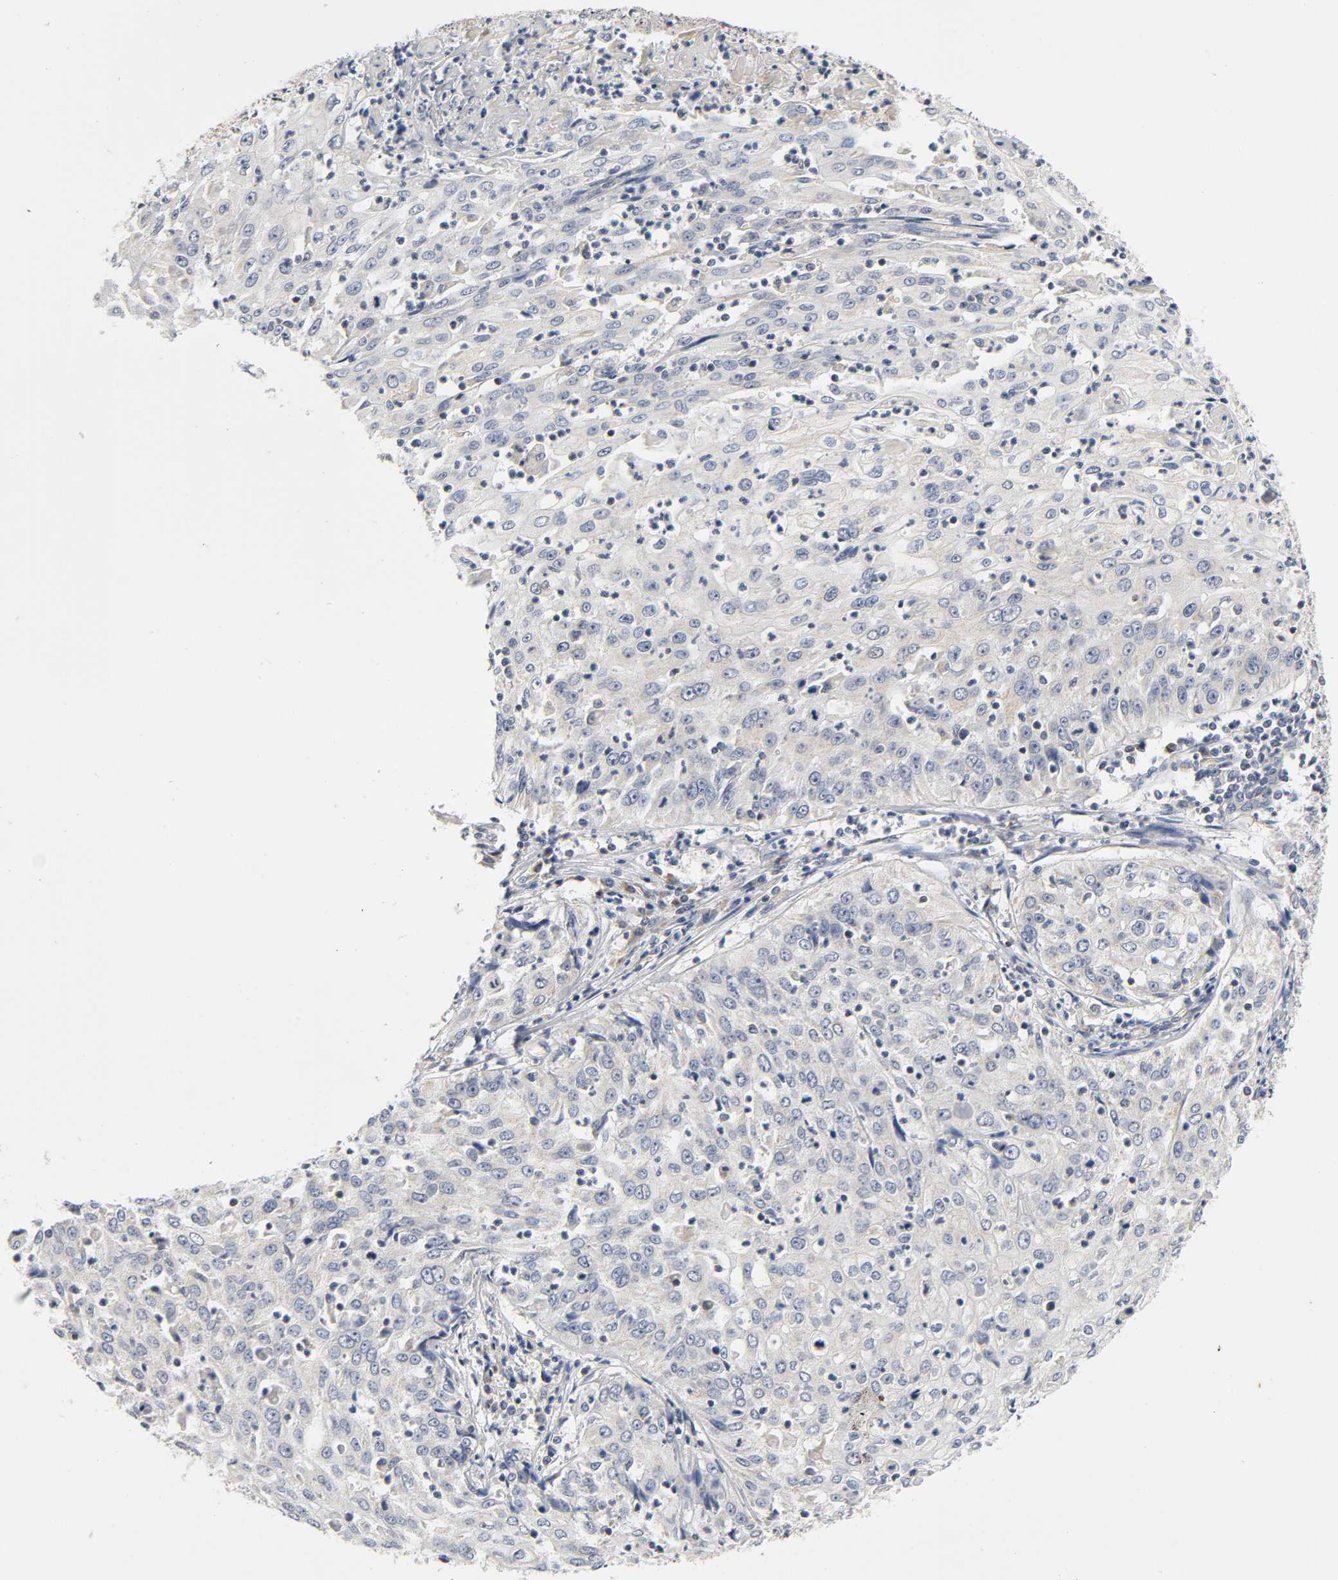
{"staining": {"intensity": "weak", "quantity": "<25%", "location": "cytoplasmic/membranous"}, "tissue": "cervical cancer", "cell_type": "Tumor cells", "image_type": "cancer", "snomed": [{"axis": "morphology", "description": "Squamous cell carcinoma, NOS"}, {"axis": "topography", "description": "Cervix"}], "caption": "DAB (3,3'-diaminobenzidine) immunohistochemical staining of cervical cancer (squamous cell carcinoma) exhibits no significant staining in tumor cells. (Stains: DAB (3,3'-diaminobenzidine) immunohistochemistry with hematoxylin counter stain, Microscopy: brightfield microscopy at high magnification).", "gene": "NRP1", "patient": {"sex": "female", "age": 39}}